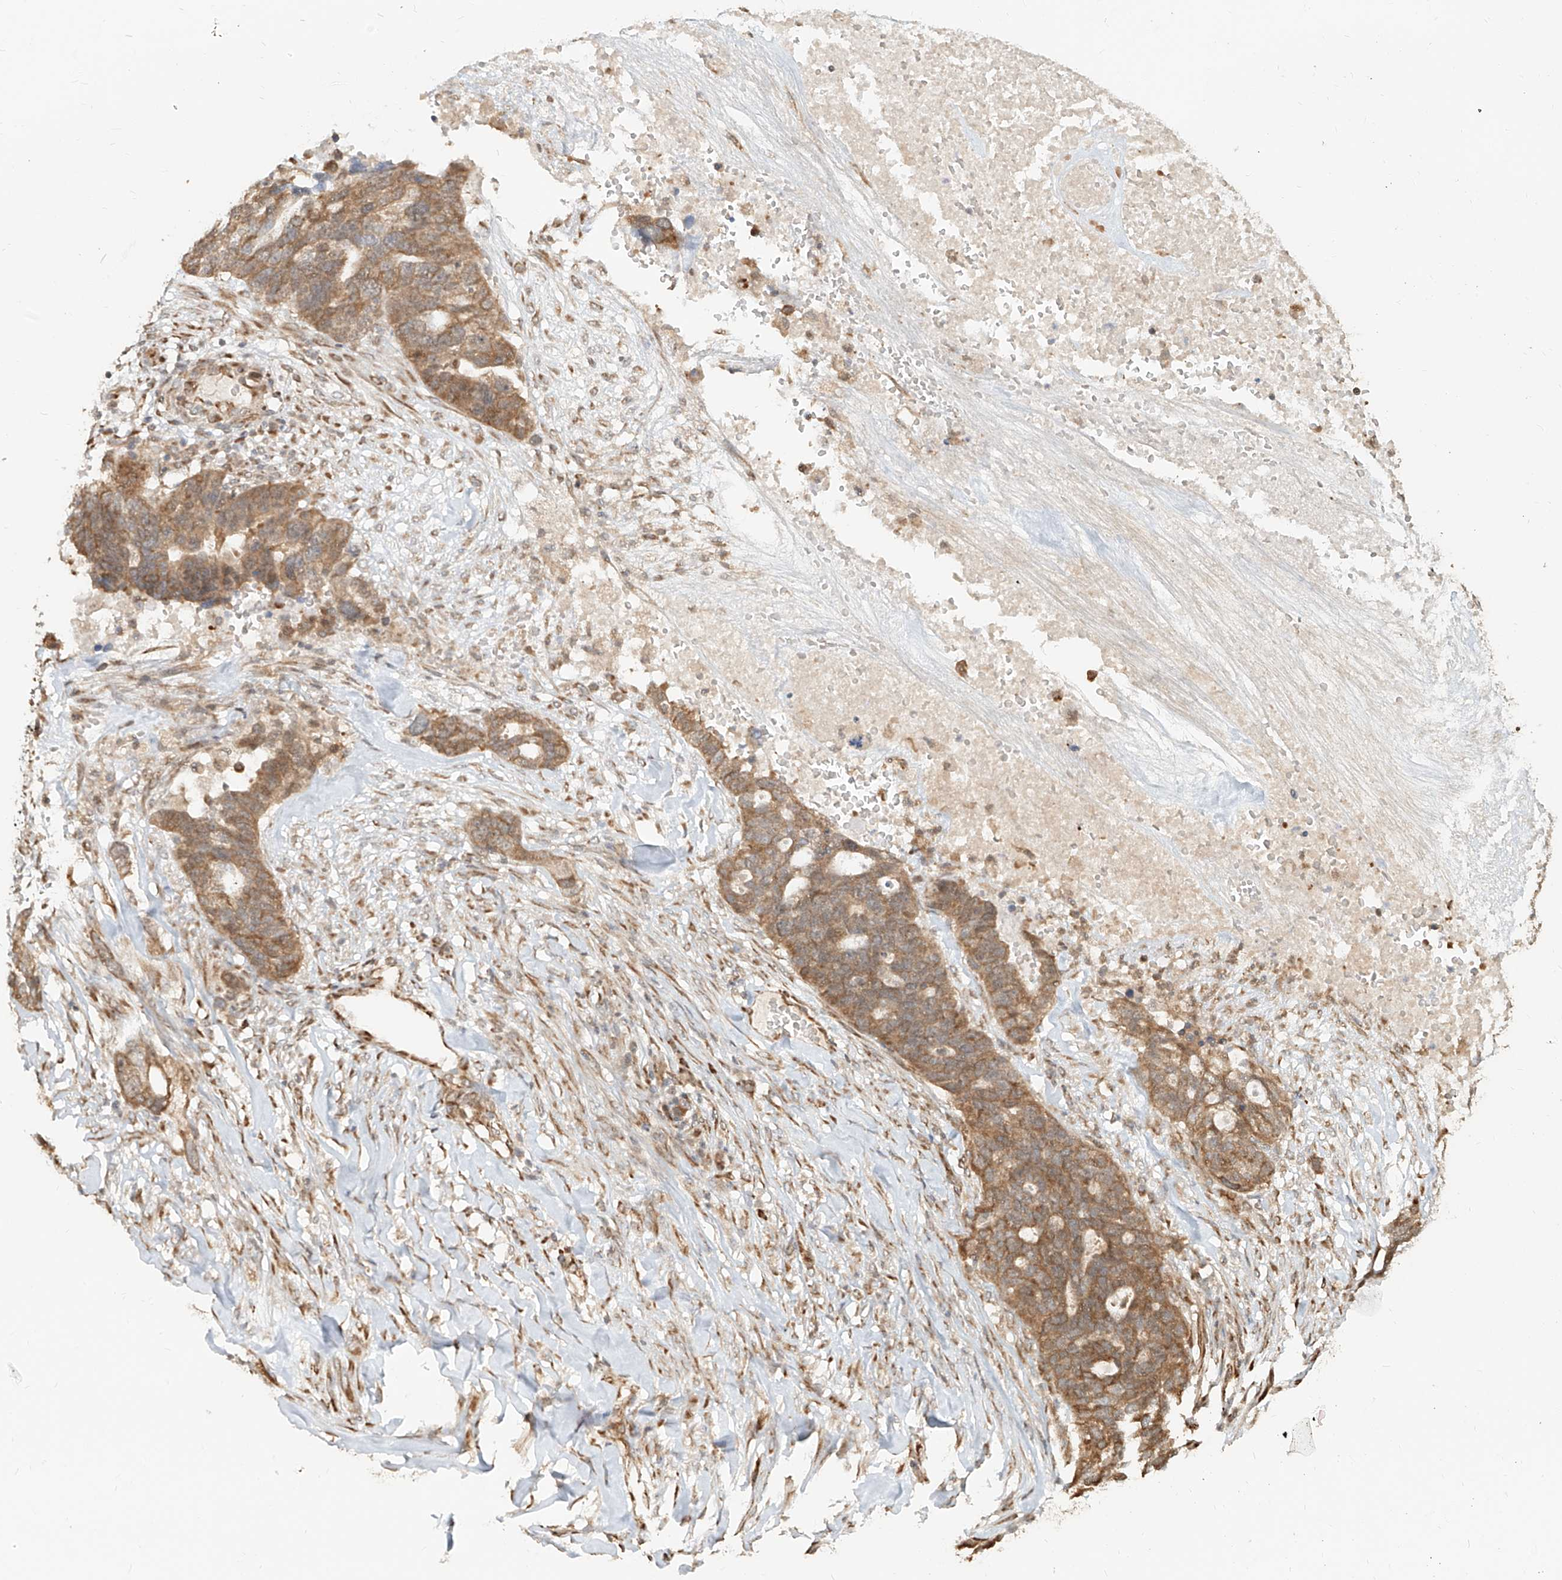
{"staining": {"intensity": "moderate", "quantity": ">75%", "location": "cytoplasmic/membranous"}, "tissue": "ovarian cancer", "cell_type": "Tumor cells", "image_type": "cancer", "snomed": [{"axis": "morphology", "description": "Cystadenocarcinoma, serous, NOS"}, {"axis": "topography", "description": "Ovary"}], "caption": "Ovarian cancer (serous cystadenocarcinoma) stained with a protein marker shows moderate staining in tumor cells.", "gene": "UBE2K", "patient": {"sex": "female", "age": 59}}